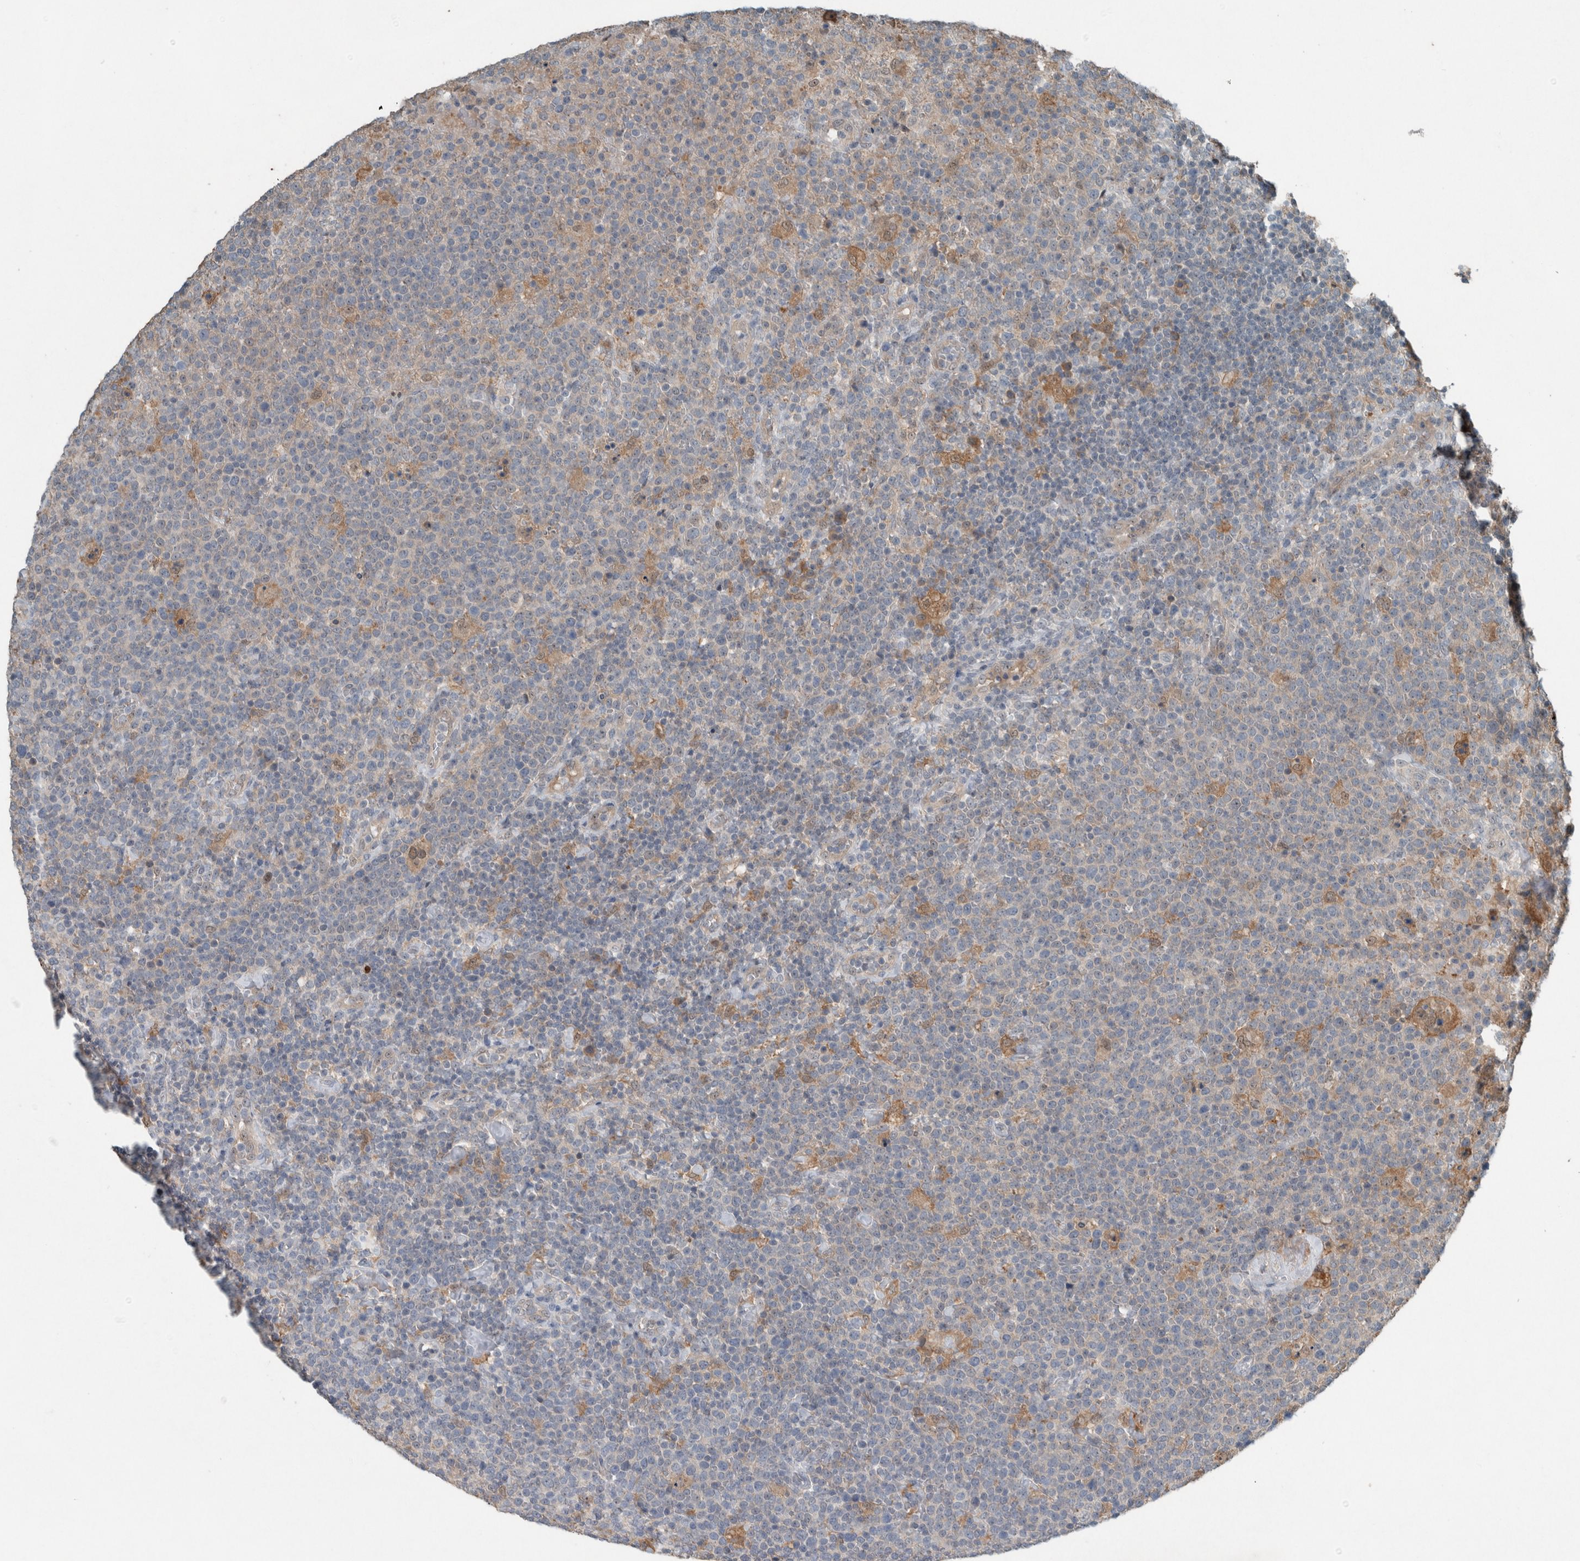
{"staining": {"intensity": "negative", "quantity": "none", "location": "none"}, "tissue": "lymphoma", "cell_type": "Tumor cells", "image_type": "cancer", "snomed": [{"axis": "morphology", "description": "Malignant lymphoma, non-Hodgkin's type, High grade"}, {"axis": "topography", "description": "Lymph node"}], "caption": "IHC histopathology image of neoplastic tissue: human high-grade malignant lymphoma, non-Hodgkin's type stained with DAB (3,3'-diaminobenzidine) exhibits no significant protein staining in tumor cells.", "gene": "RALGDS", "patient": {"sex": "male", "age": 61}}